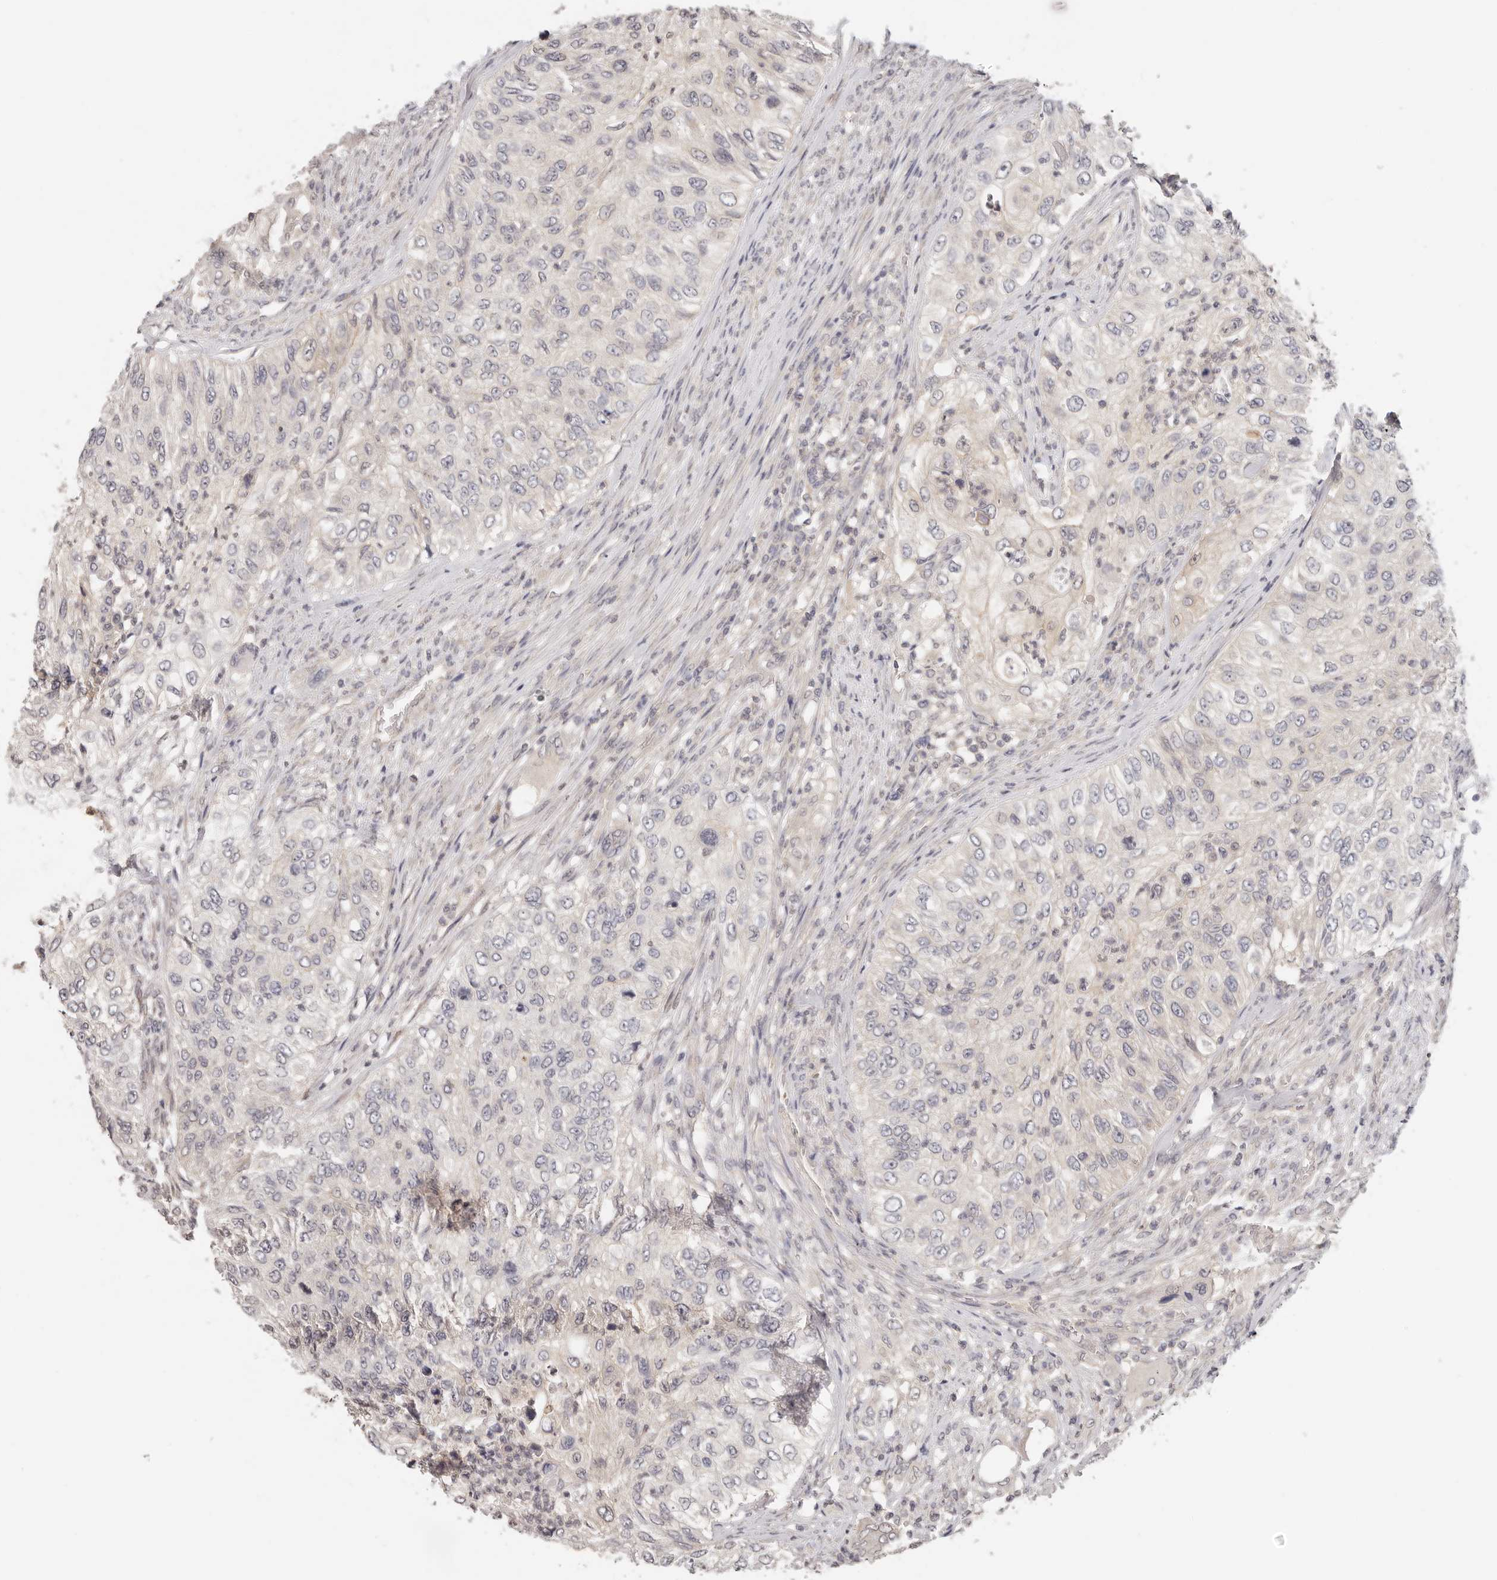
{"staining": {"intensity": "negative", "quantity": "none", "location": "none"}, "tissue": "urothelial cancer", "cell_type": "Tumor cells", "image_type": "cancer", "snomed": [{"axis": "morphology", "description": "Urothelial carcinoma, High grade"}, {"axis": "topography", "description": "Urinary bladder"}], "caption": "DAB immunohistochemical staining of urothelial carcinoma (high-grade) demonstrates no significant expression in tumor cells.", "gene": "GGPS1", "patient": {"sex": "female", "age": 60}}